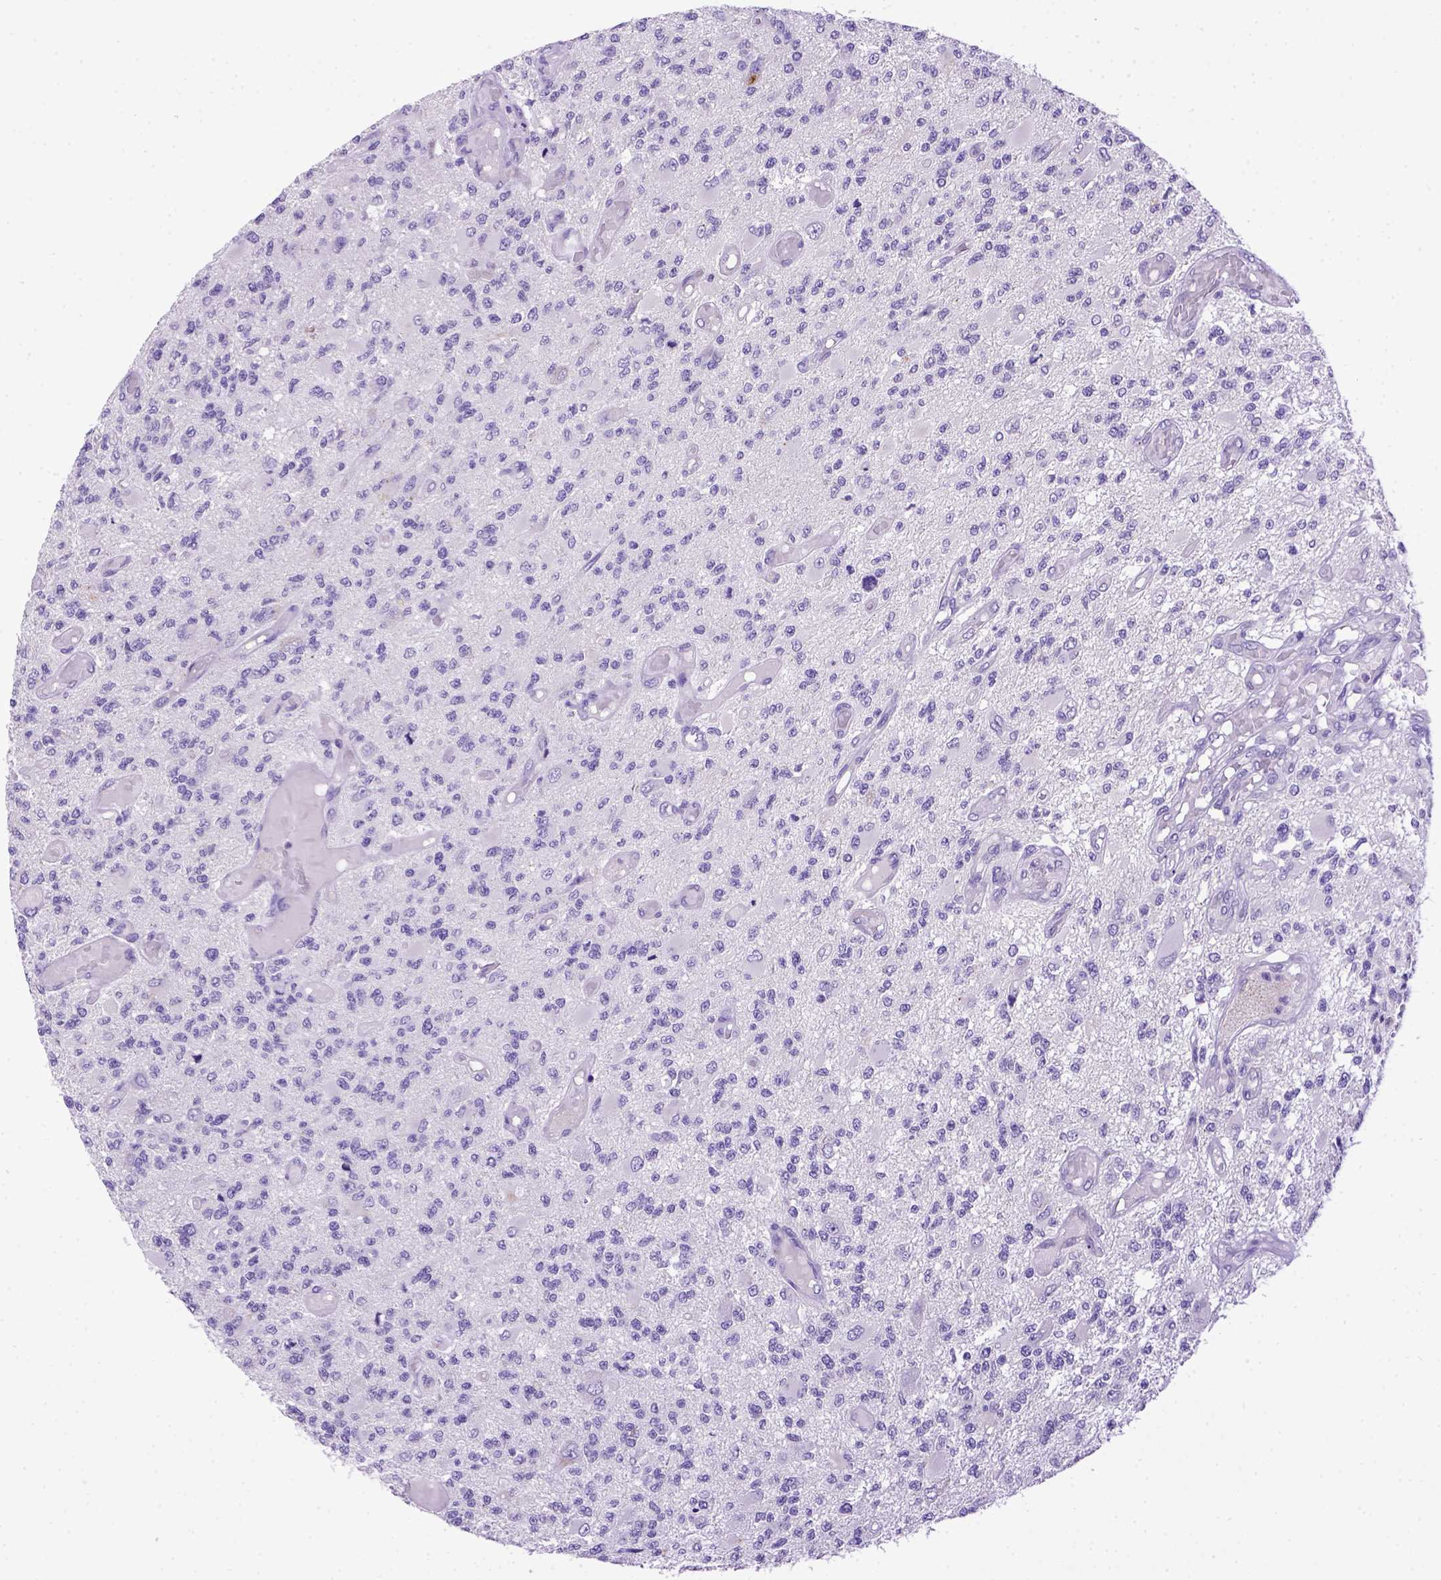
{"staining": {"intensity": "negative", "quantity": "none", "location": "none"}, "tissue": "glioma", "cell_type": "Tumor cells", "image_type": "cancer", "snomed": [{"axis": "morphology", "description": "Glioma, malignant, High grade"}, {"axis": "topography", "description": "Brain"}], "caption": "Glioma was stained to show a protein in brown. There is no significant expression in tumor cells.", "gene": "PTGES", "patient": {"sex": "female", "age": 63}}